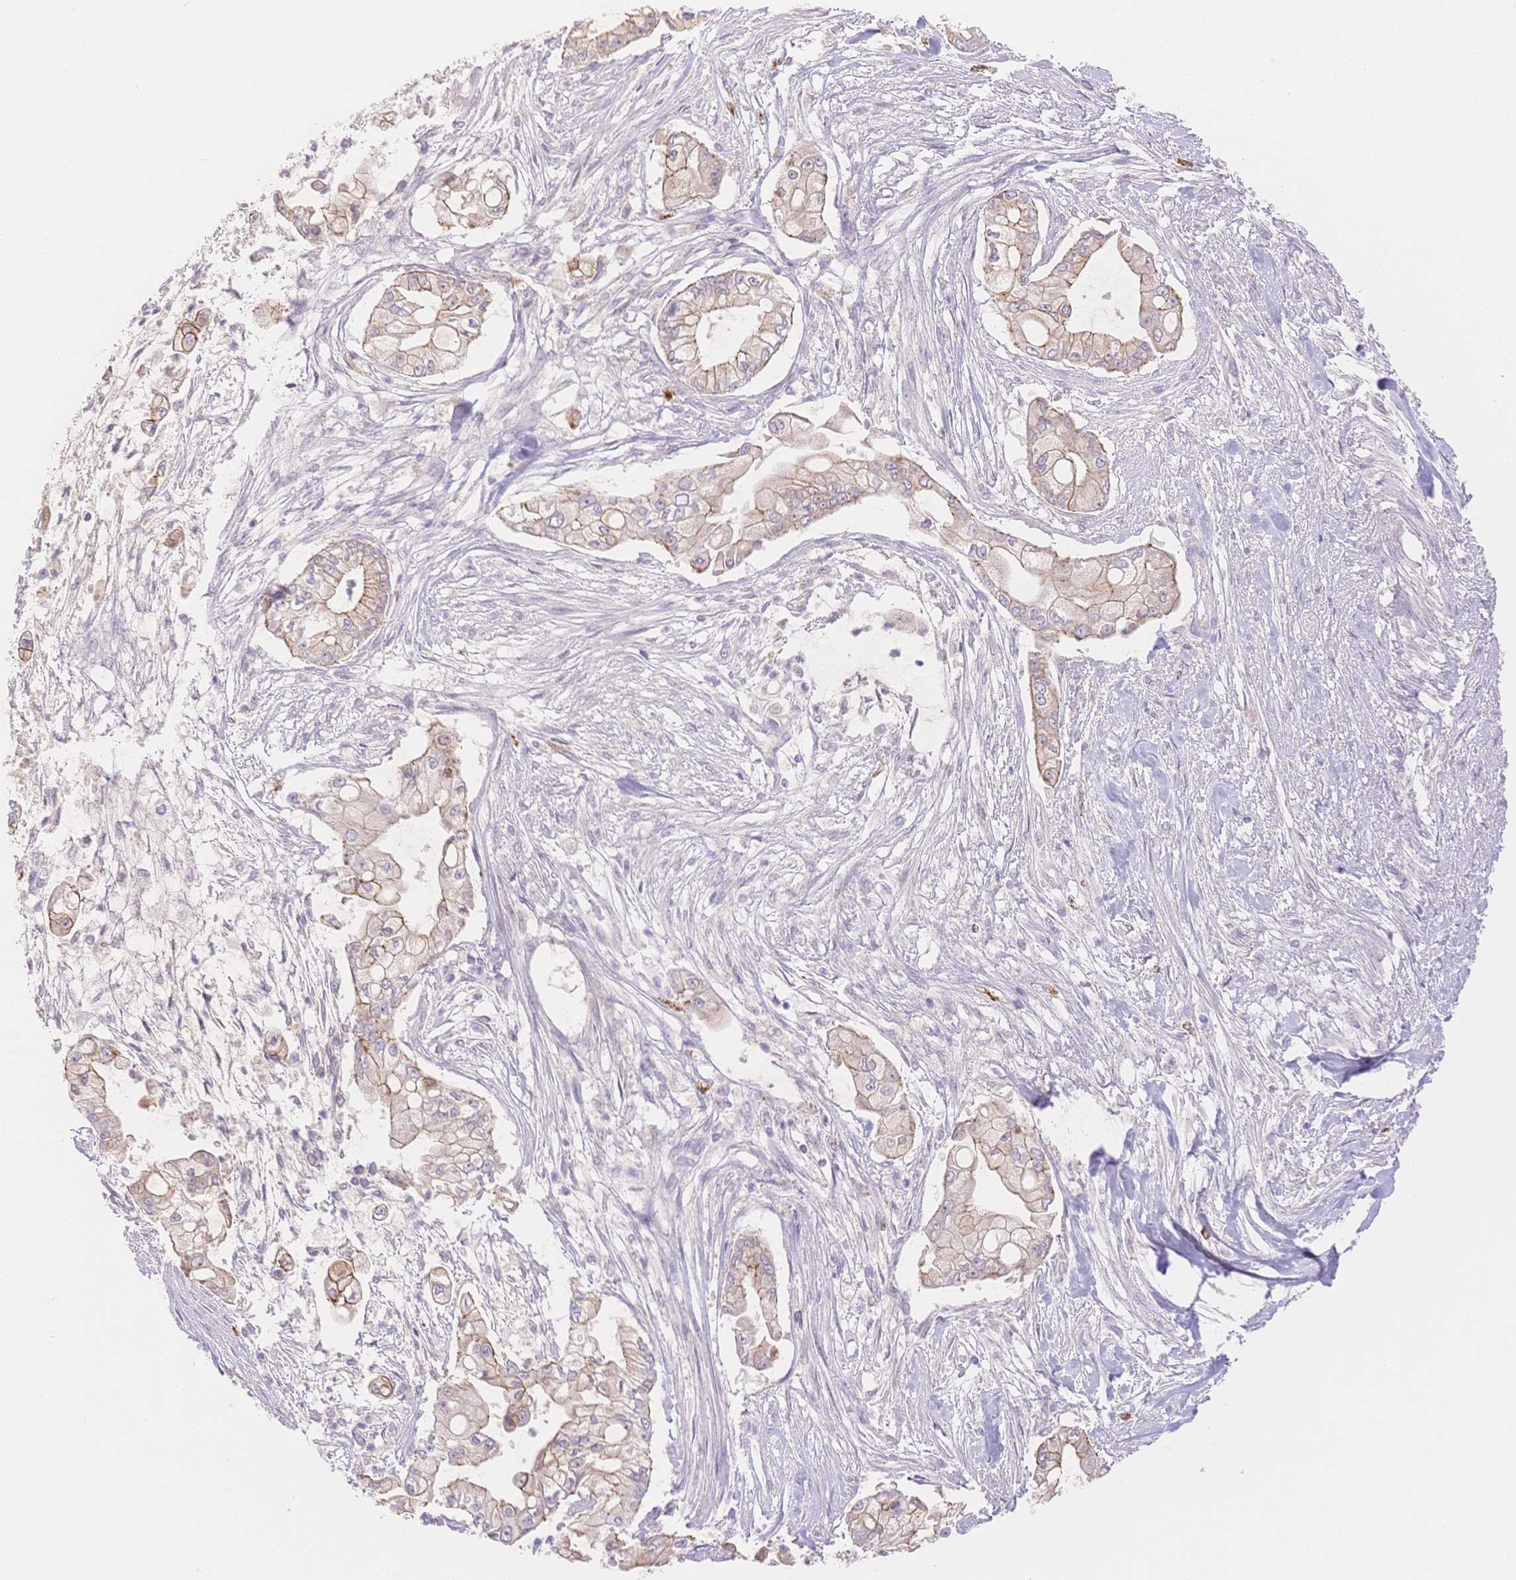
{"staining": {"intensity": "weak", "quantity": "25%-75%", "location": "cytoplasmic/membranous"}, "tissue": "pancreatic cancer", "cell_type": "Tumor cells", "image_type": "cancer", "snomed": [{"axis": "morphology", "description": "Adenocarcinoma, NOS"}, {"axis": "topography", "description": "Pancreas"}], "caption": "High-magnification brightfield microscopy of pancreatic cancer (adenocarcinoma) stained with DAB (3,3'-diaminobenzidine) (brown) and counterstained with hematoxylin (blue). tumor cells exhibit weak cytoplasmic/membranous positivity is appreciated in approximately25%-75% of cells. (DAB (3,3'-diaminobenzidine) = brown stain, brightfield microscopy at high magnification).", "gene": "WDR54", "patient": {"sex": "female", "age": 69}}